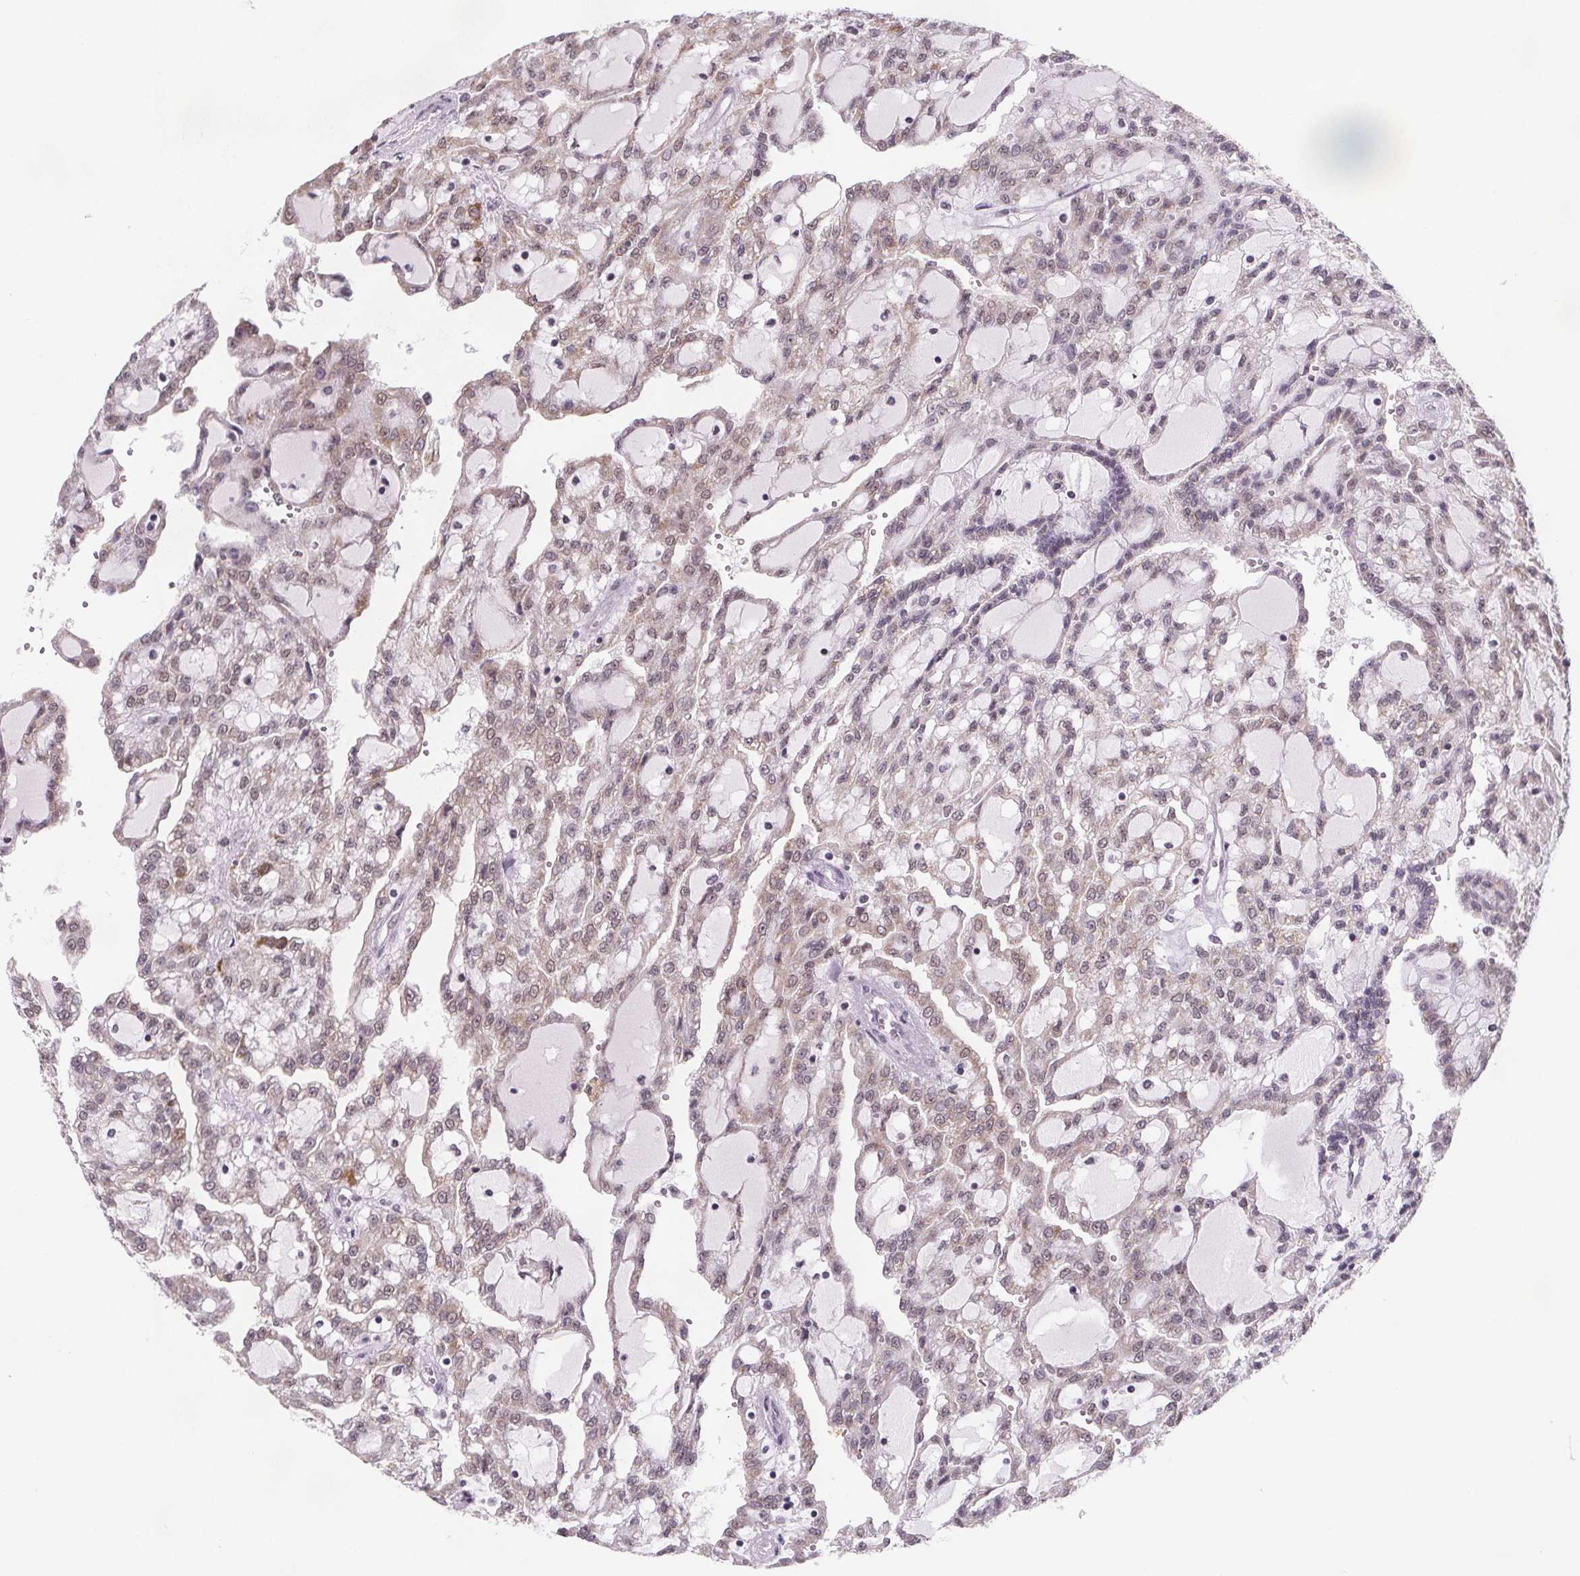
{"staining": {"intensity": "weak", "quantity": "25%-75%", "location": "cytoplasmic/membranous,nuclear"}, "tissue": "renal cancer", "cell_type": "Tumor cells", "image_type": "cancer", "snomed": [{"axis": "morphology", "description": "Adenocarcinoma, NOS"}, {"axis": "topography", "description": "Kidney"}], "caption": "A brown stain labels weak cytoplasmic/membranous and nuclear positivity of a protein in human renal cancer tumor cells. (Brightfield microscopy of DAB IHC at high magnification).", "gene": "ZNF572", "patient": {"sex": "male", "age": 63}}